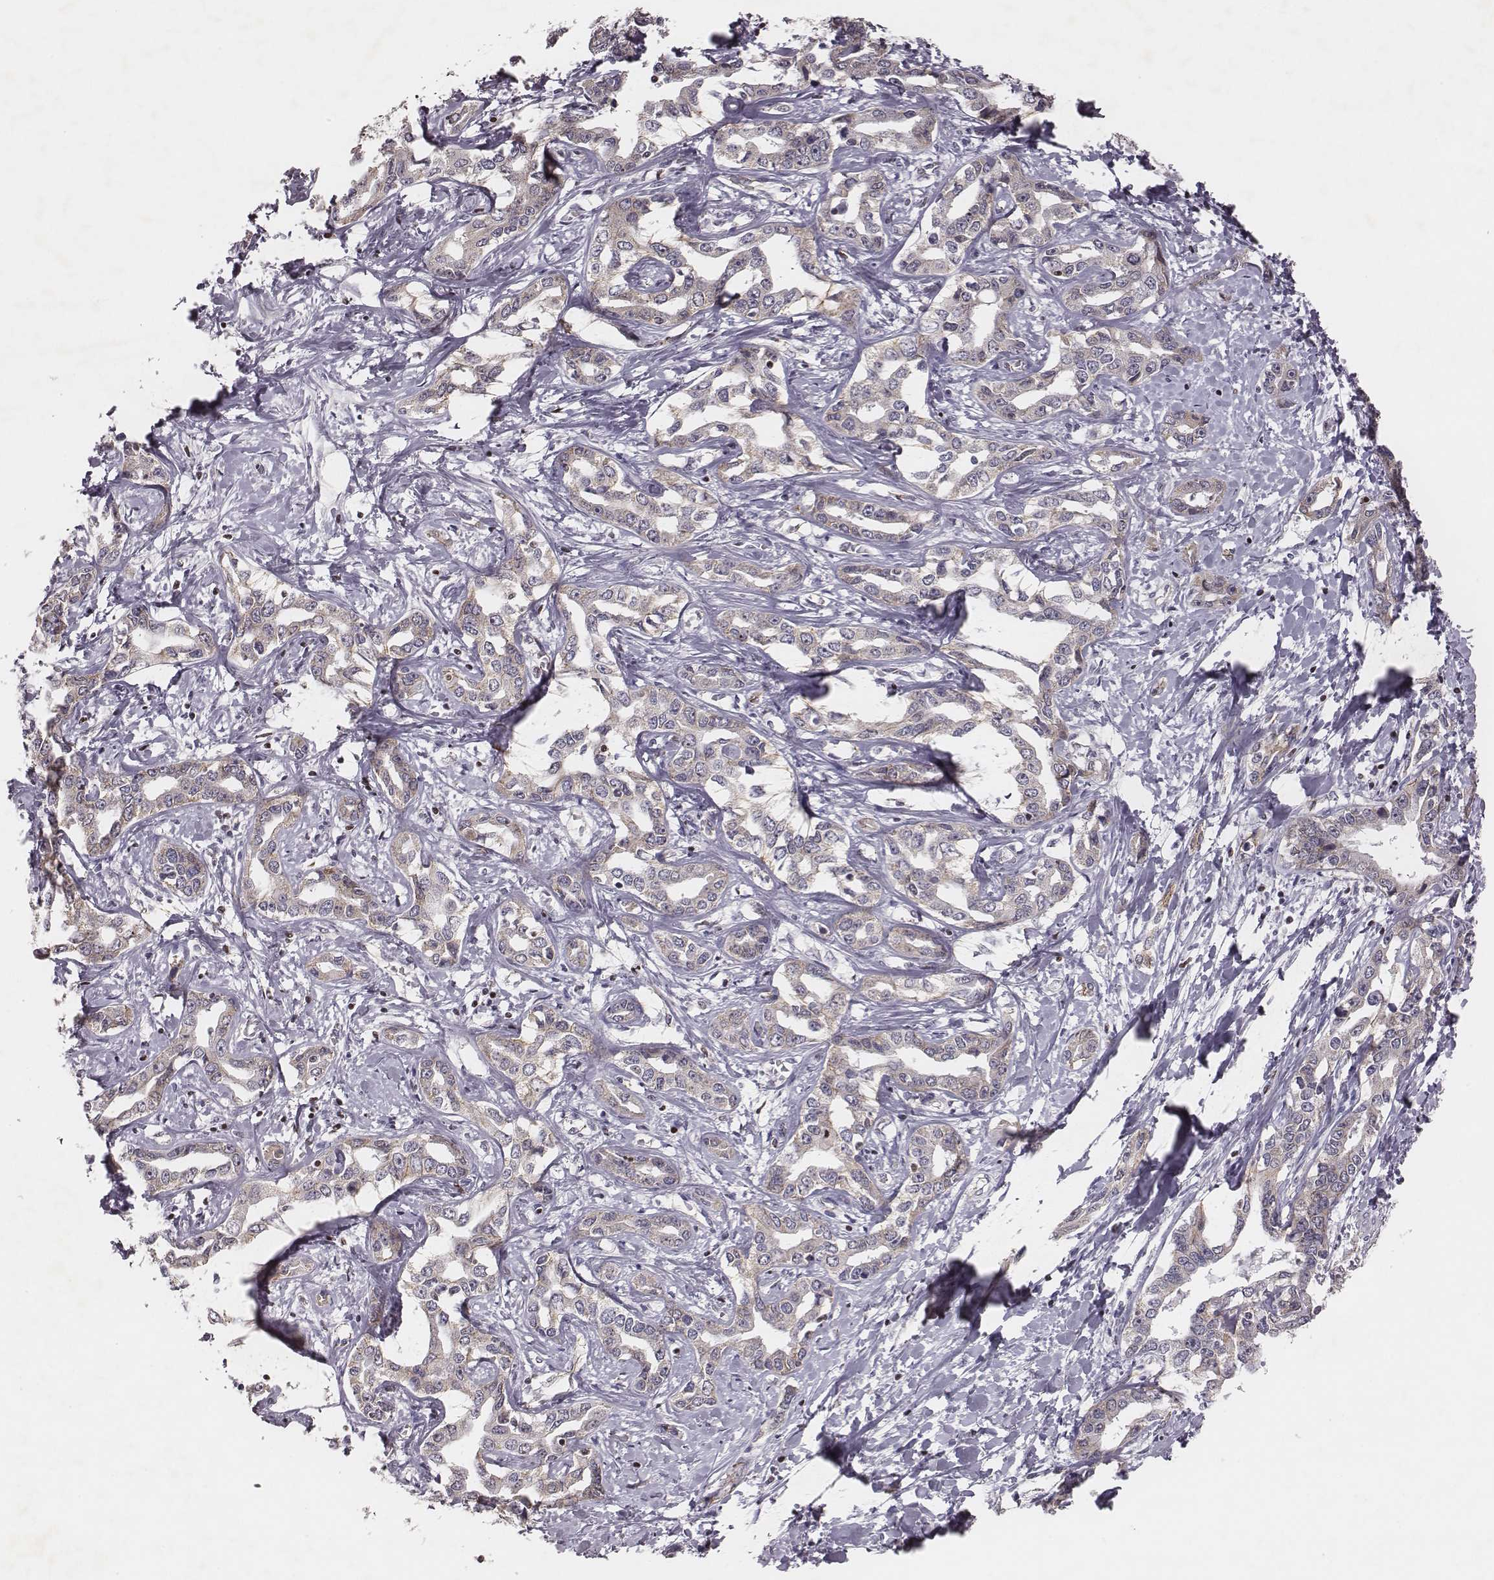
{"staining": {"intensity": "negative", "quantity": "none", "location": "none"}, "tissue": "liver cancer", "cell_type": "Tumor cells", "image_type": "cancer", "snomed": [{"axis": "morphology", "description": "Cholangiocarcinoma"}, {"axis": "topography", "description": "Liver"}], "caption": "A micrograph of human liver cholangiocarcinoma is negative for staining in tumor cells. (DAB immunohistochemistry (IHC) visualized using brightfield microscopy, high magnification).", "gene": "WDR59", "patient": {"sex": "male", "age": 59}}